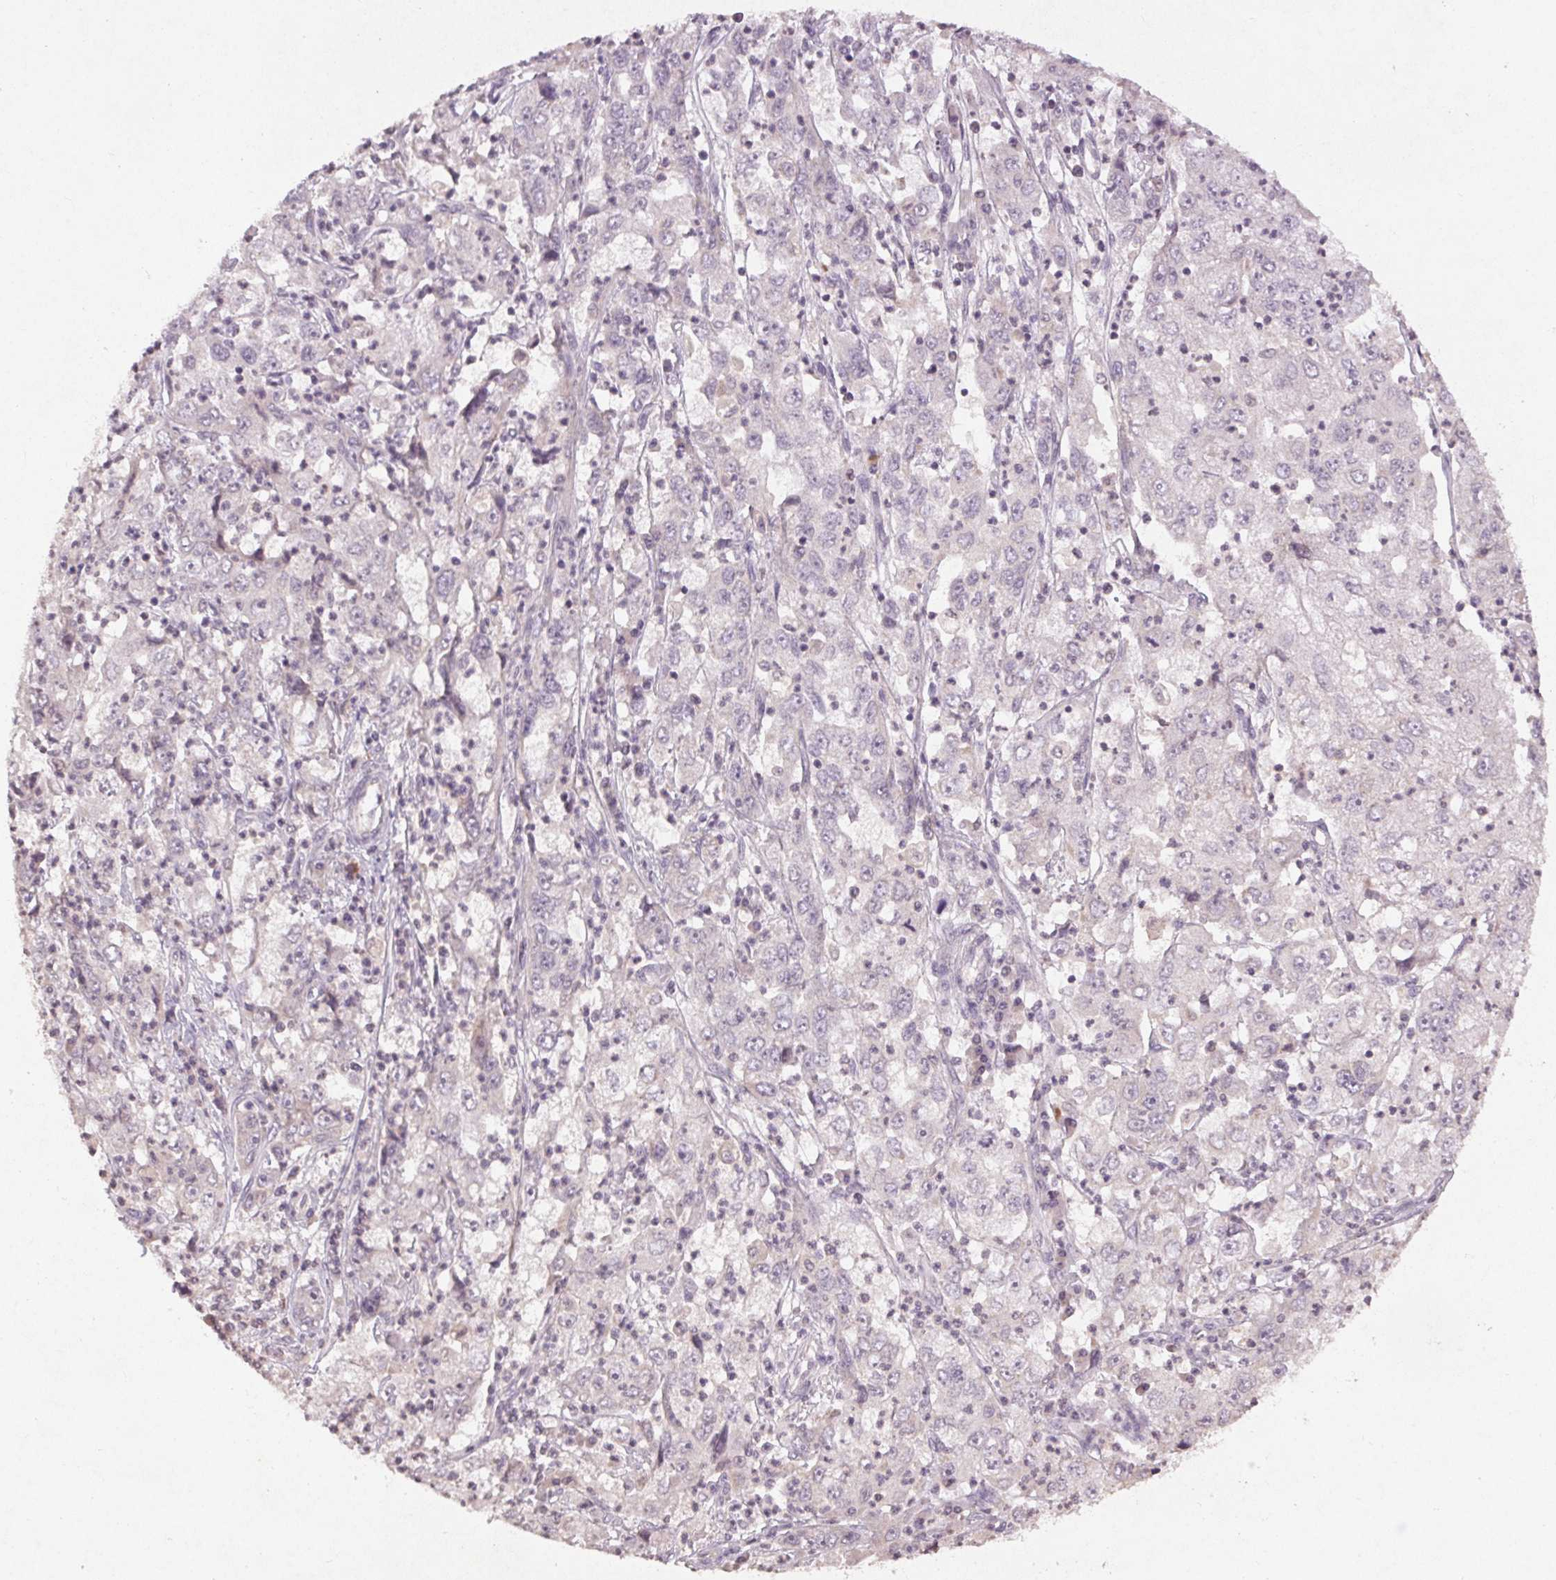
{"staining": {"intensity": "negative", "quantity": "none", "location": "none"}, "tissue": "cervical cancer", "cell_type": "Tumor cells", "image_type": "cancer", "snomed": [{"axis": "morphology", "description": "Squamous cell carcinoma, NOS"}, {"axis": "topography", "description": "Cervix"}], "caption": "An immunohistochemistry (IHC) histopathology image of cervical cancer (squamous cell carcinoma) is shown. There is no staining in tumor cells of cervical cancer (squamous cell carcinoma).", "gene": "KLRC3", "patient": {"sex": "female", "age": 36}}